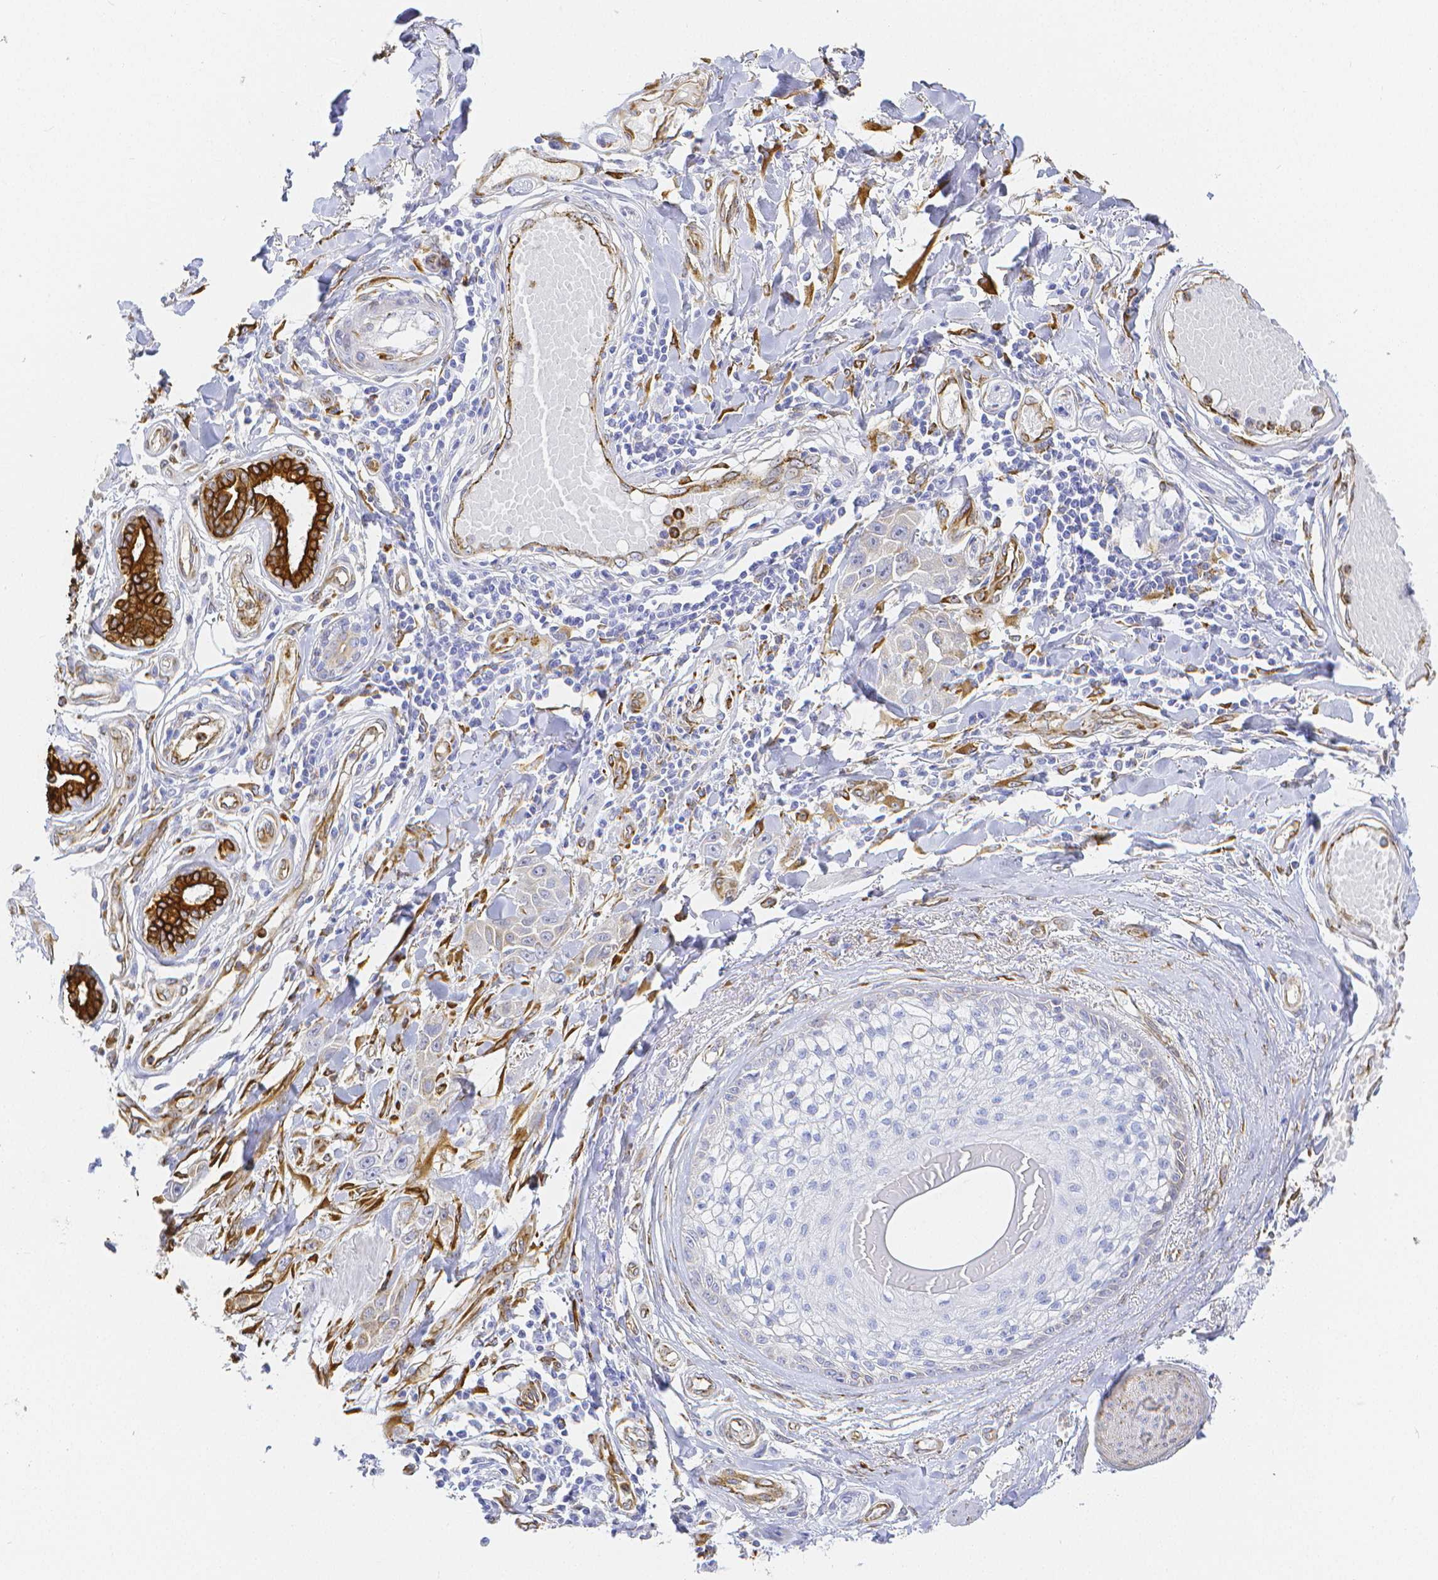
{"staining": {"intensity": "weak", "quantity": "25%-75%", "location": "cytoplasmic/membranous"}, "tissue": "skin cancer", "cell_type": "Tumor cells", "image_type": "cancer", "snomed": [{"axis": "morphology", "description": "Squamous cell carcinoma, NOS"}, {"axis": "topography", "description": "Skin"}], "caption": "A brown stain shows weak cytoplasmic/membranous staining of a protein in skin cancer tumor cells.", "gene": "SMURF1", "patient": {"sex": "female", "age": 69}}